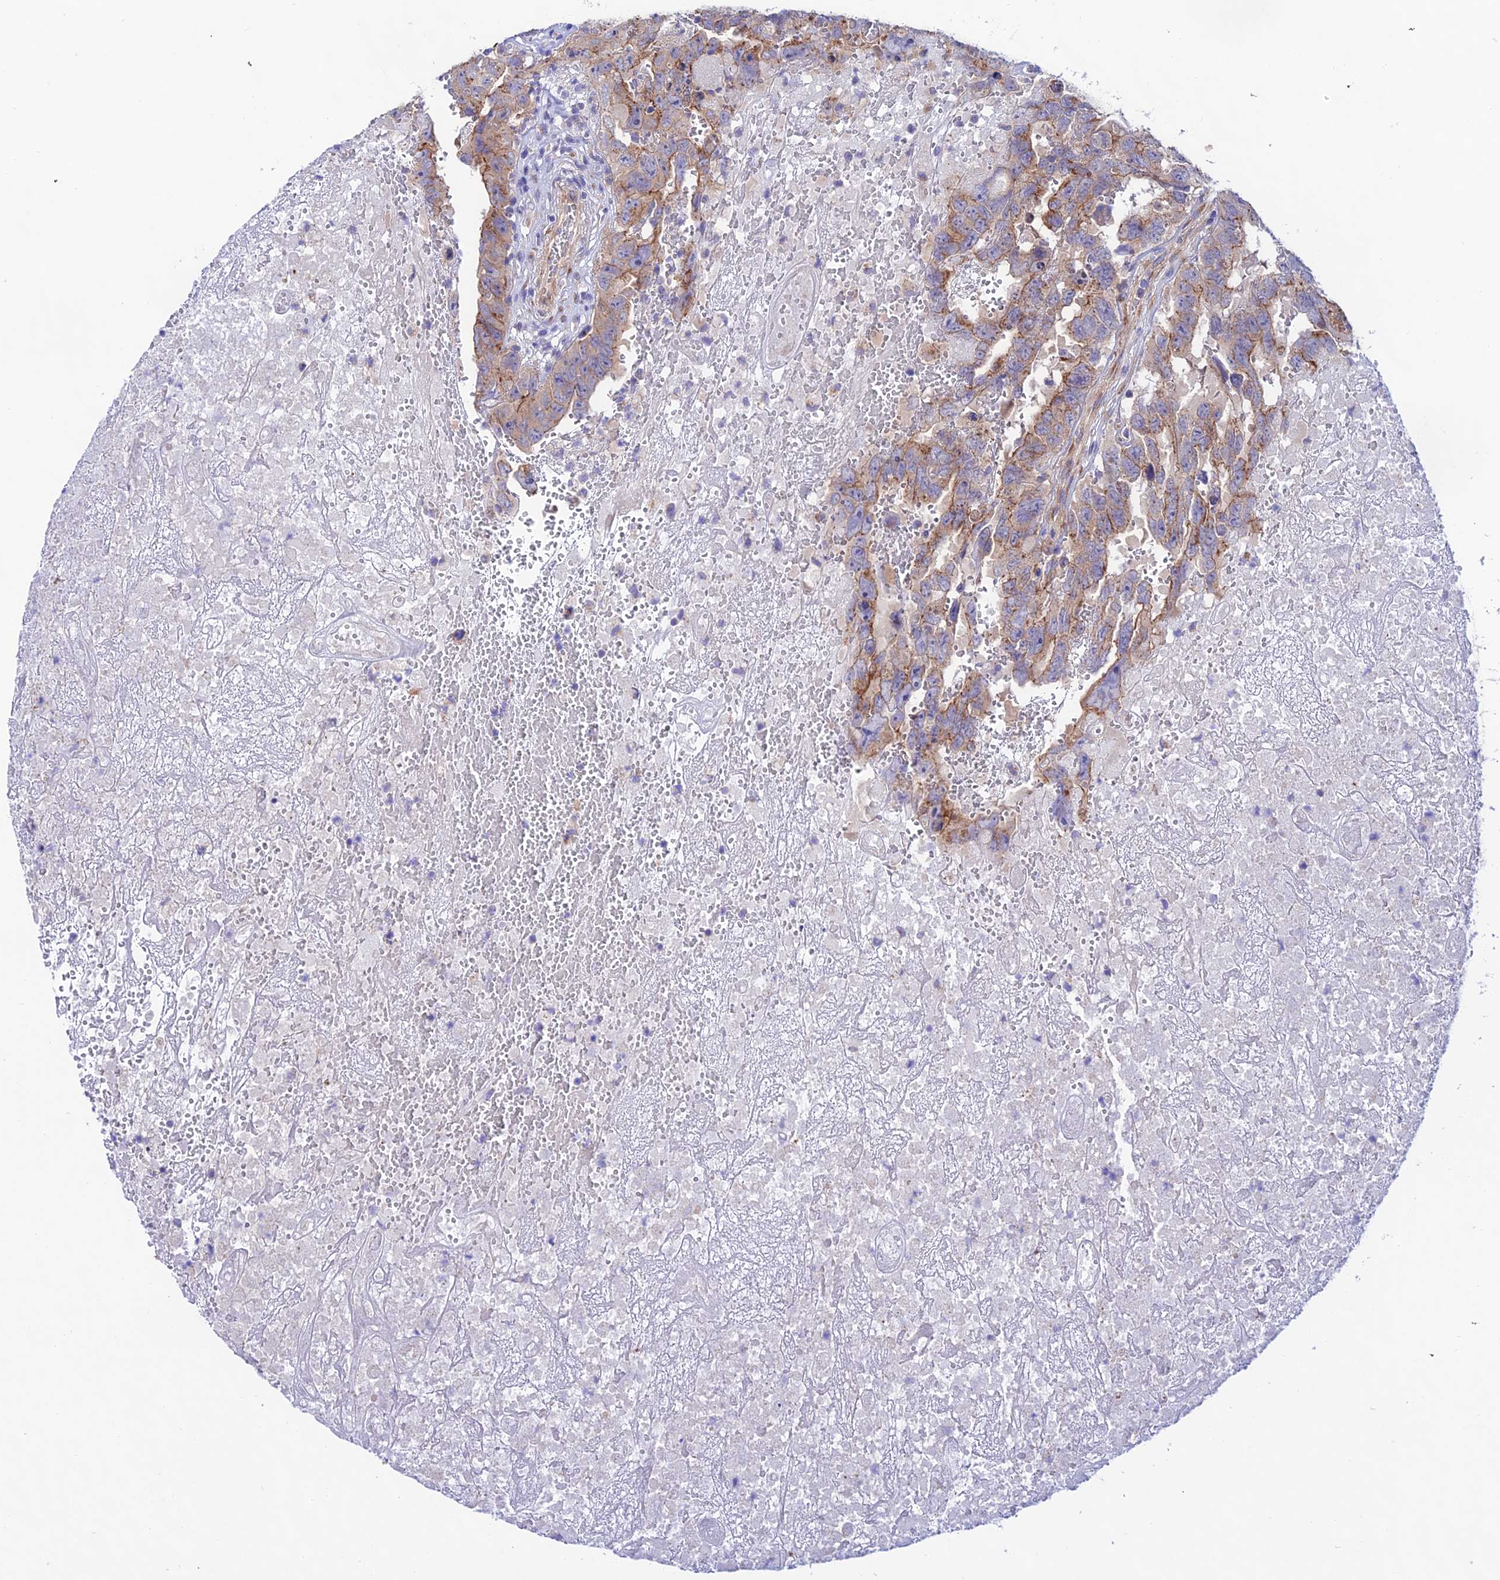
{"staining": {"intensity": "moderate", "quantity": "<25%", "location": "cytoplasmic/membranous"}, "tissue": "testis cancer", "cell_type": "Tumor cells", "image_type": "cancer", "snomed": [{"axis": "morphology", "description": "Carcinoma, Embryonal, NOS"}, {"axis": "topography", "description": "Testis"}], "caption": "This image exhibits embryonal carcinoma (testis) stained with immunohistochemistry to label a protein in brown. The cytoplasmic/membranous of tumor cells show moderate positivity for the protein. Nuclei are counter-stained blue.", "gene": "LACTB2", "patient": {"sex": "male", "age": 45}}